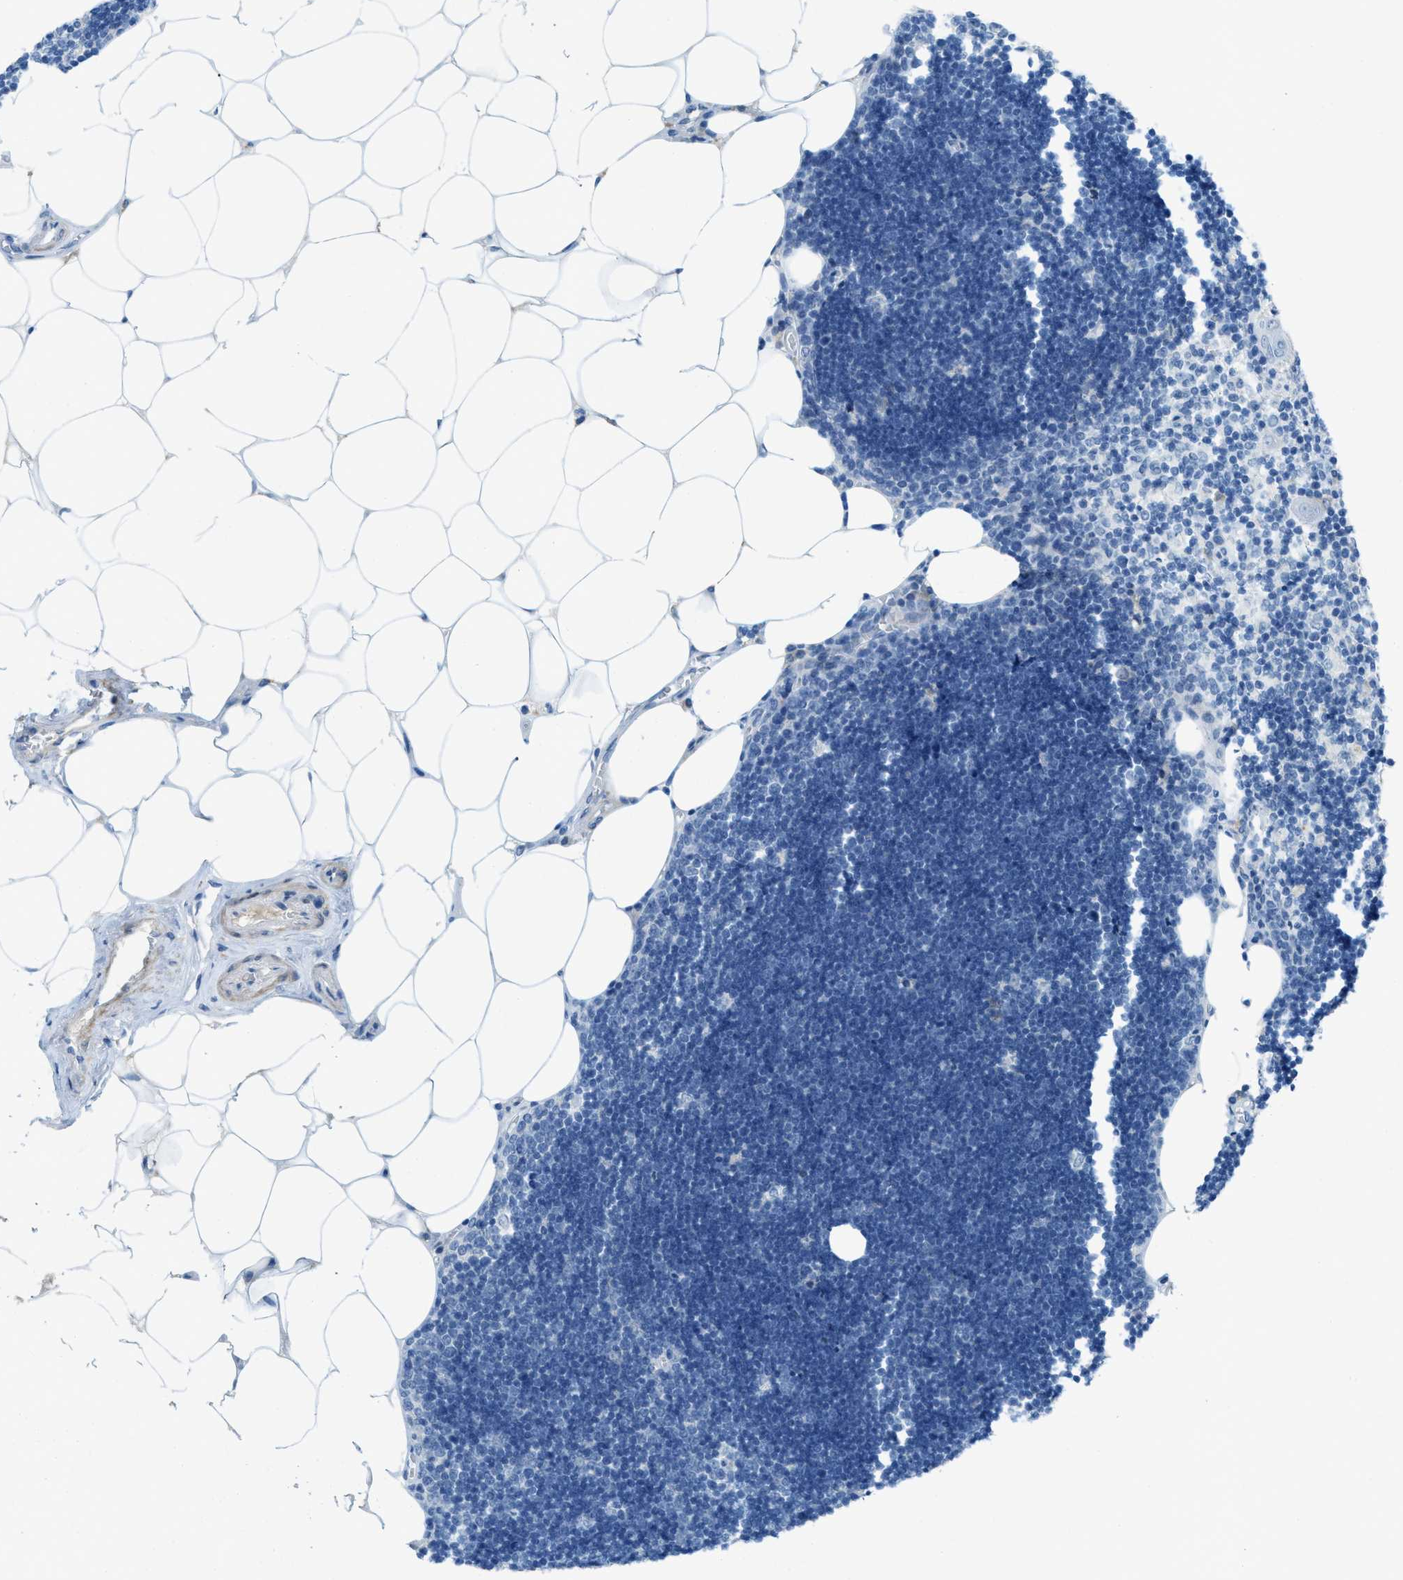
{"staining": {"intensity": "negative", "quantity": "none", "location": "none"}, "tissue": "lymph node", "cell_type": "Germinal center cells", "image_type": "normal", "snomed": [{"axis": "morphology", "description": "Normal tissue, NOS"}, {"axis": "topography", "description": "Lymph node"}], "caption": "Immunohistochemical staining of unremarkable human lymph node displays no significant expression in germinal center cells.", "gene": "KLHL8", "patient": {"sex": "male", "age": 33}}